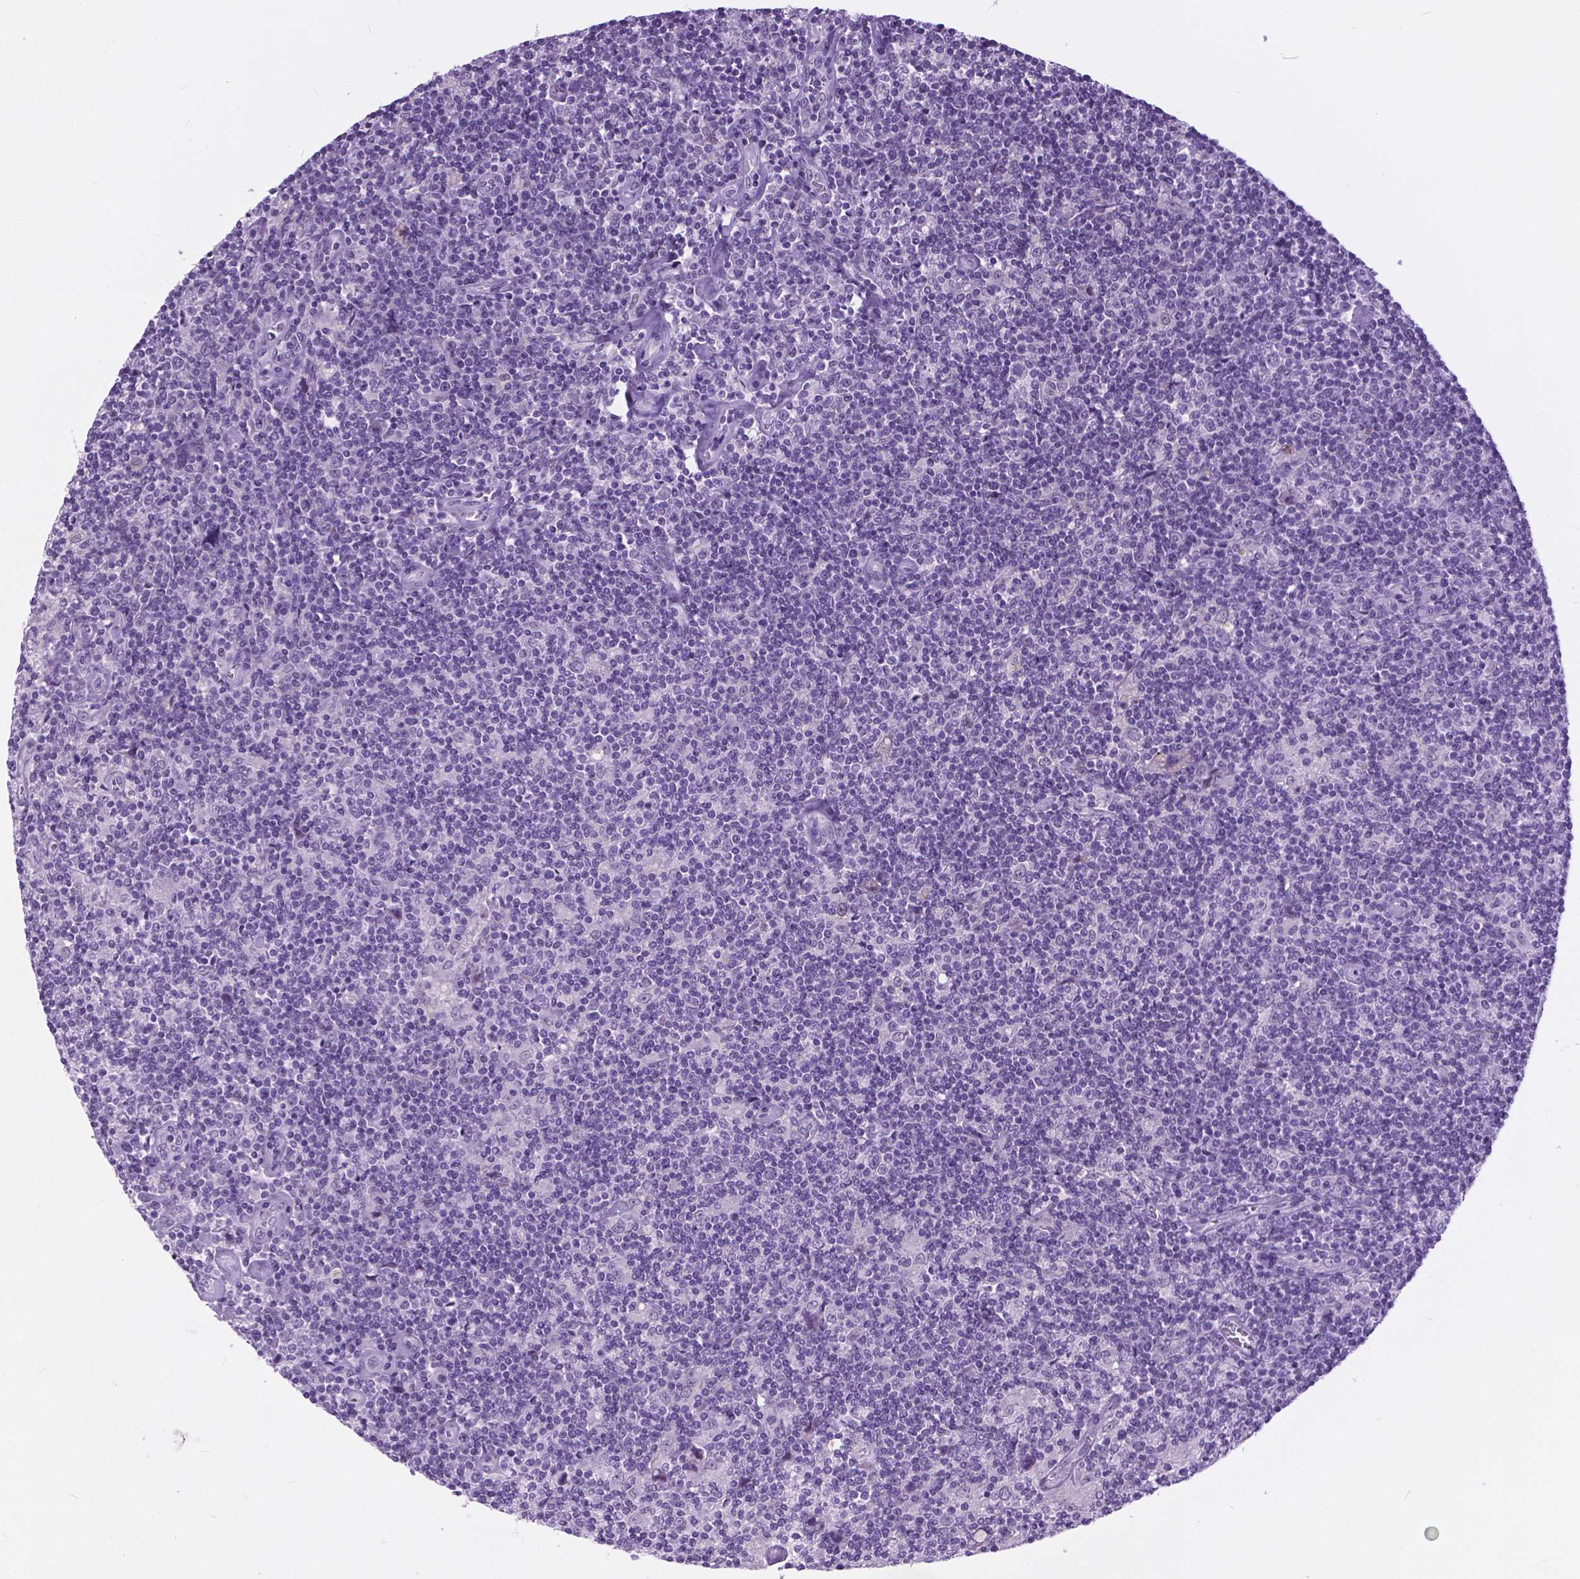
{"staining": {"intensity": "negative", "quantity": "none", "location": "none"}, "tissue": "lymphoma", "cell_type": "Tumor cells", "image_type": "cancer", "snomed": [{"axis": "morphology", "description": "Hodgkin's disease, NOS"}, {"axis": "topography", "description": "Lymph node"}], "caption": "High magnification brightfield microscopy of Hodgkin's disease stained with DAB (3,3'-diaminobenzidine) (brown) and counterstained with hematoxylin (blue): tumor cells show no significant expression.", "gene": "ARMS2", "patient": {"sex": "male", "age": 40}}